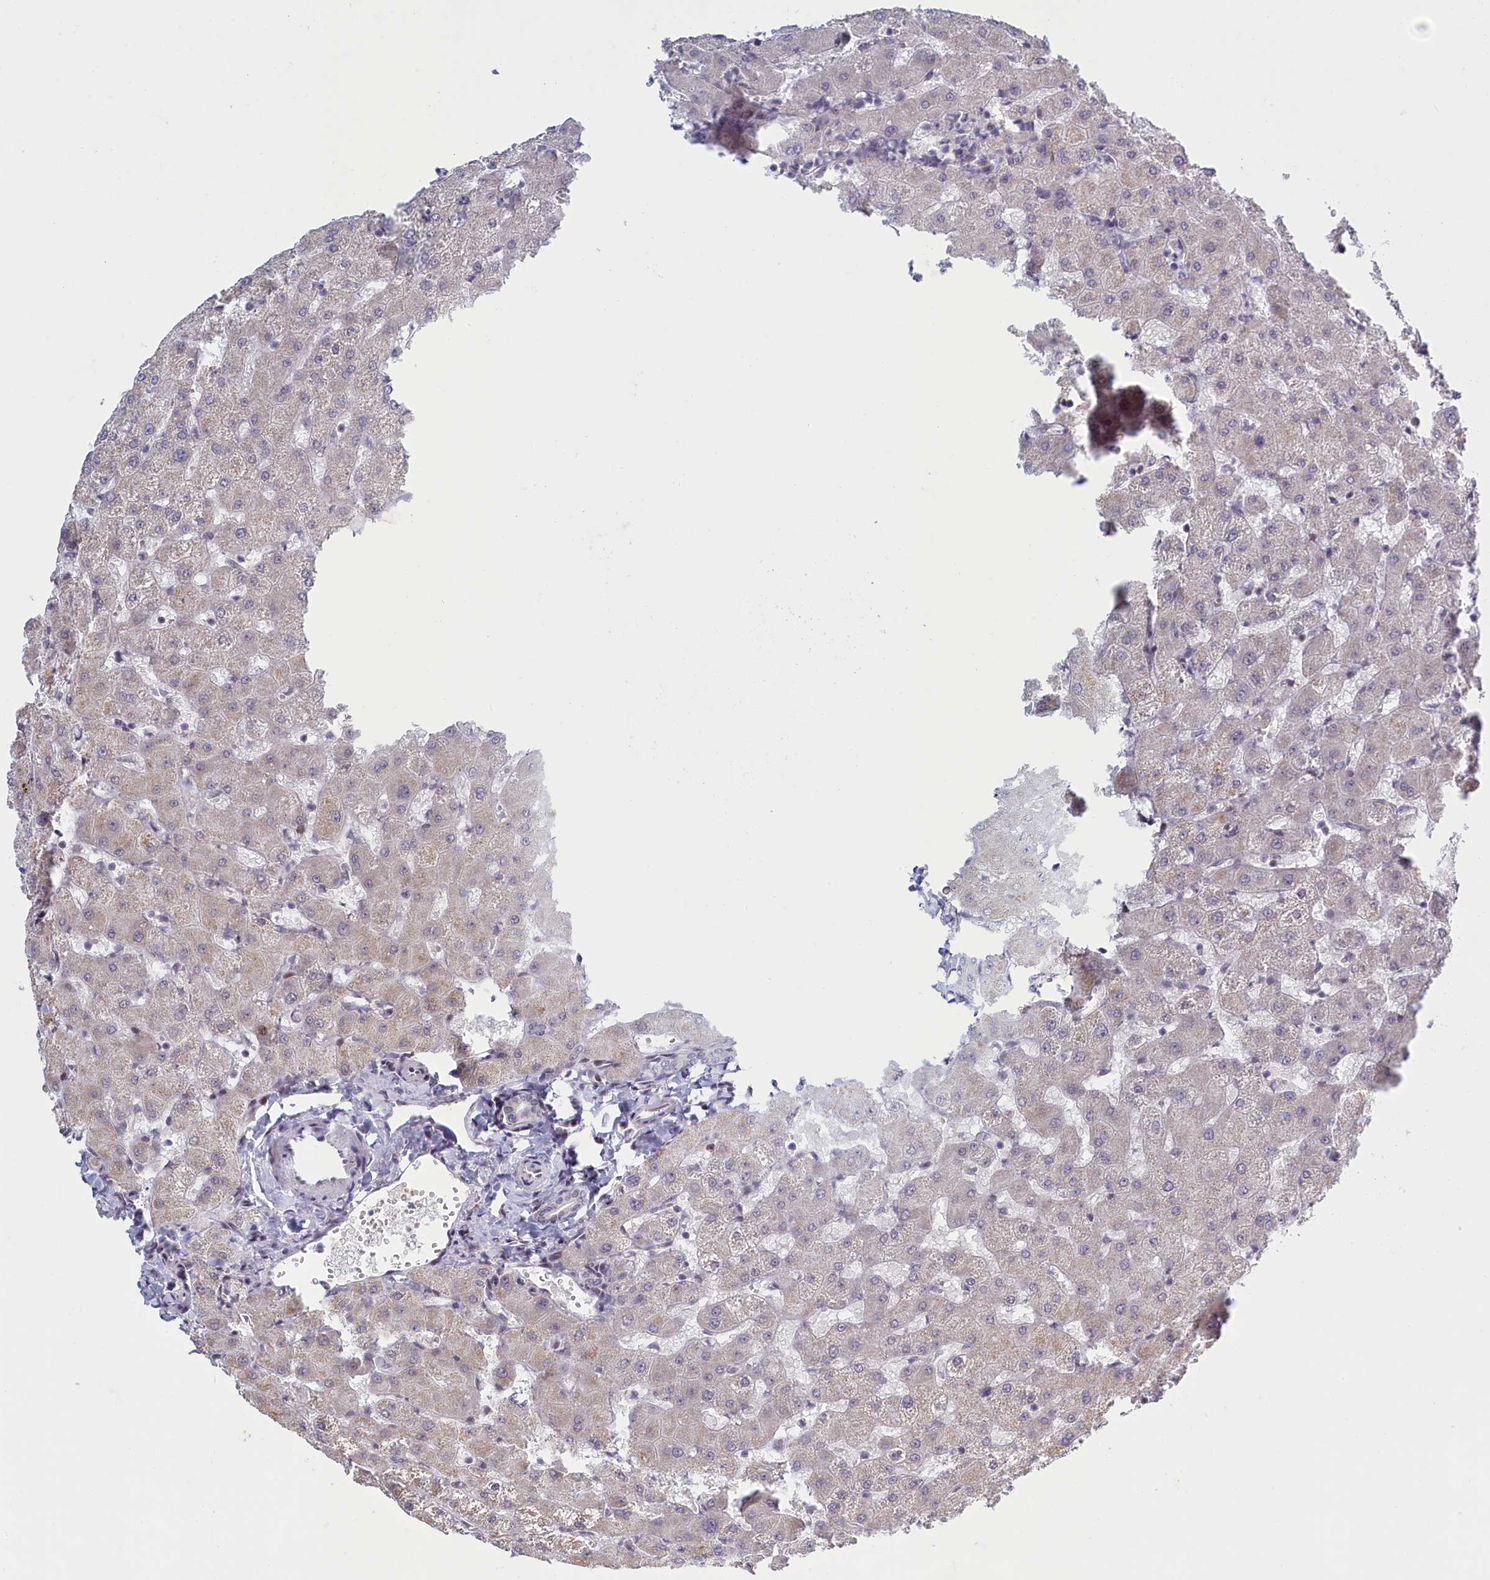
{"staining": {"intensity": "negative", "quantity": "none", "location": "none"}, "tissue": "liver", "cell_type": "Cholangiocytes", "image_type": "normal", "snomed": [{"axis": "morphology", "description": "Normal tissue, NOS"}, {"axis": "topography", "description": "Liver"}], "caption": "The histopathology image shows no staining of cholangiocytes in unremarkable liver.", "gene": "ATF7IP2", "patient": {"sex": "female", "age": 63}}